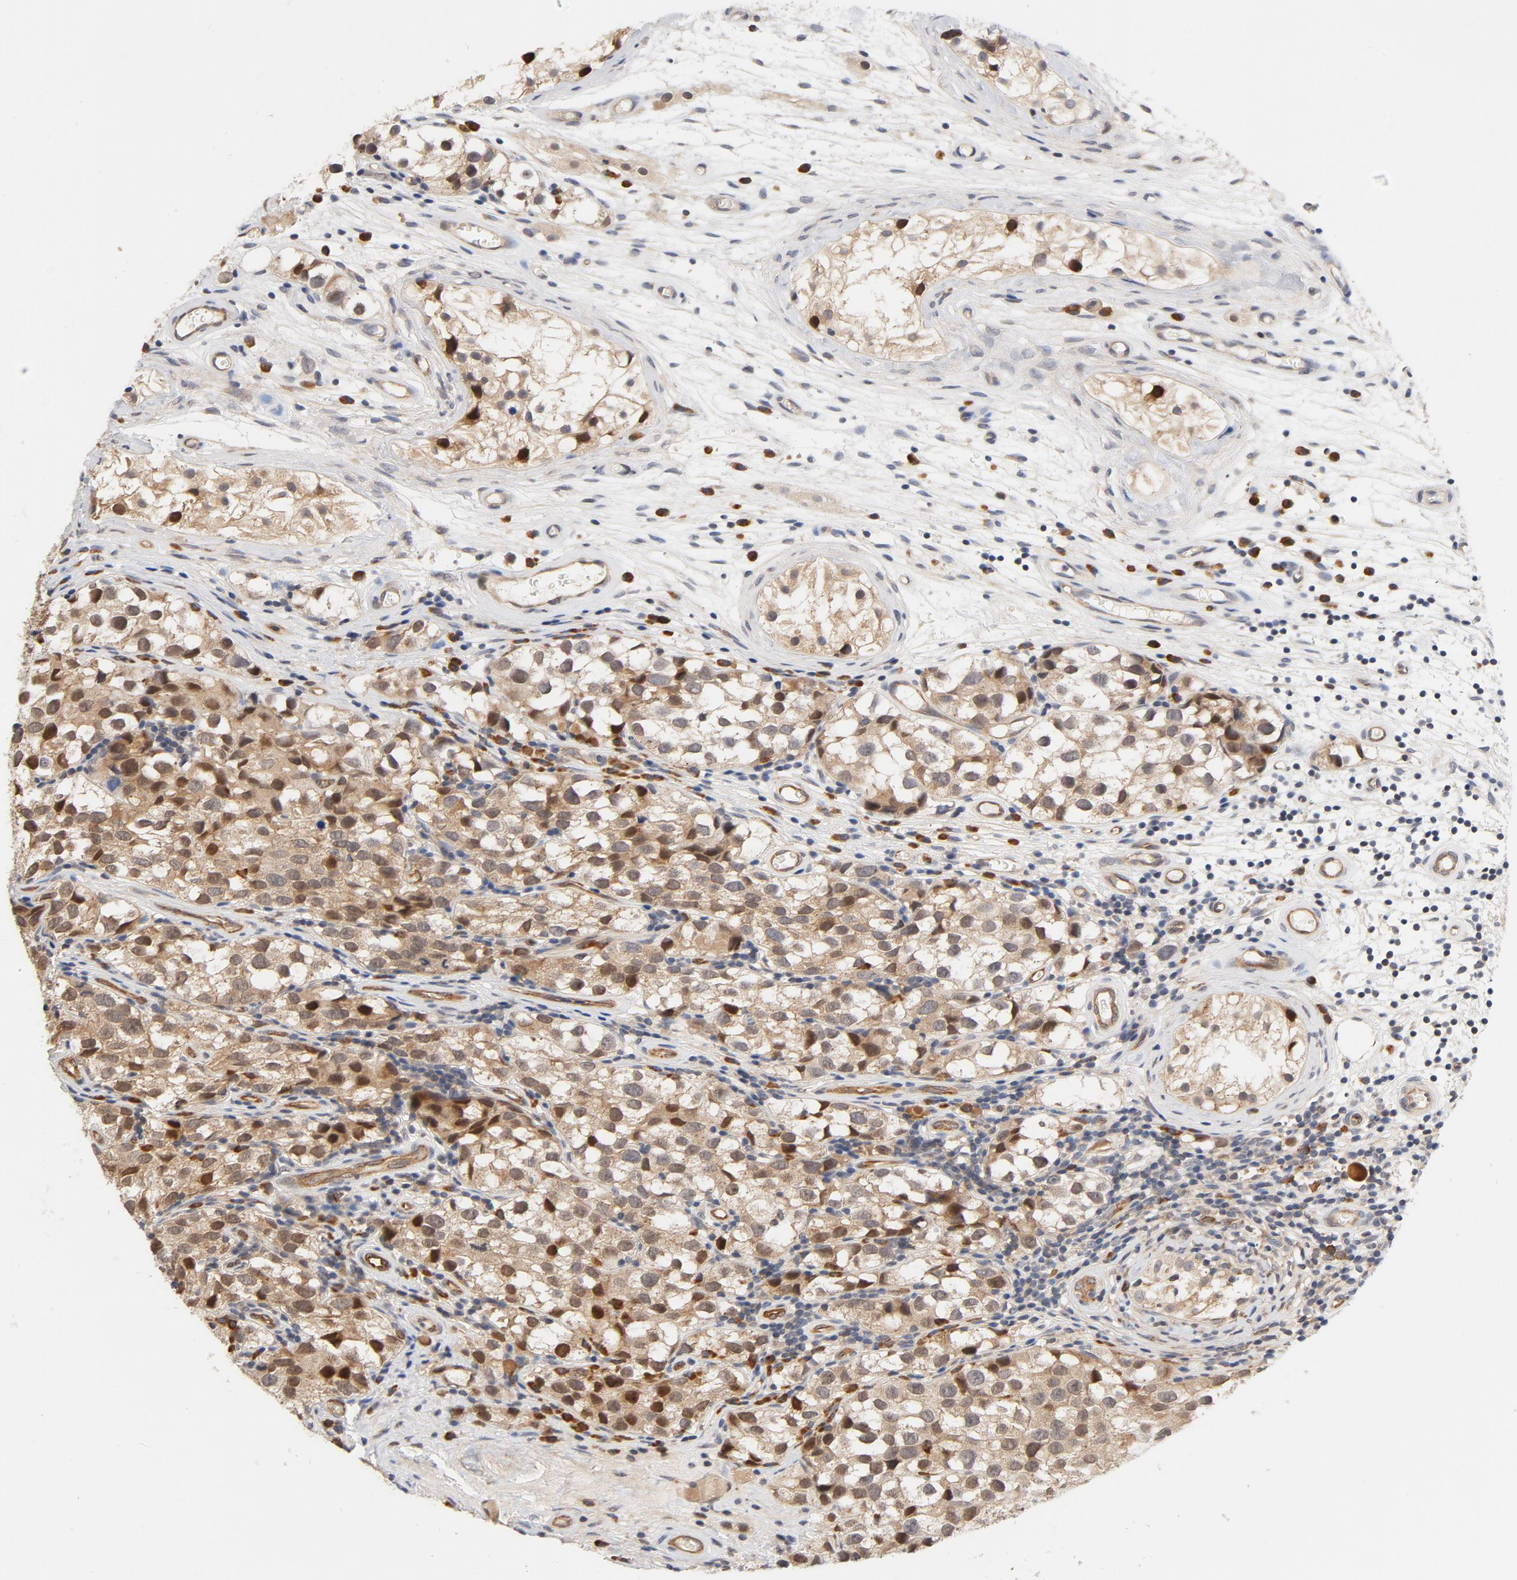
{"staining": {"intensity": "moderate", "quantity": ">75%", "location": "cytoplasmic/membranous,nuclear"}, "tissue": "testis cancer", "cell_type": "Tumor cells", "image_type": "cancer", "snomed": [{"axis": "morphology", "description": "Seminoma, NOS"}, {"axis": "topography", "description": "Testis"}], "caption": "DAB (3,3'-diaminobenzidine) immunohistochemical staining of testis cancer reveals moderate cytoplasmic/membranous and nuclear protein staining in approximately >75% of tumor cells.", "gene": "EIF4E", "patient": {"sex": "male", "age": 39}}